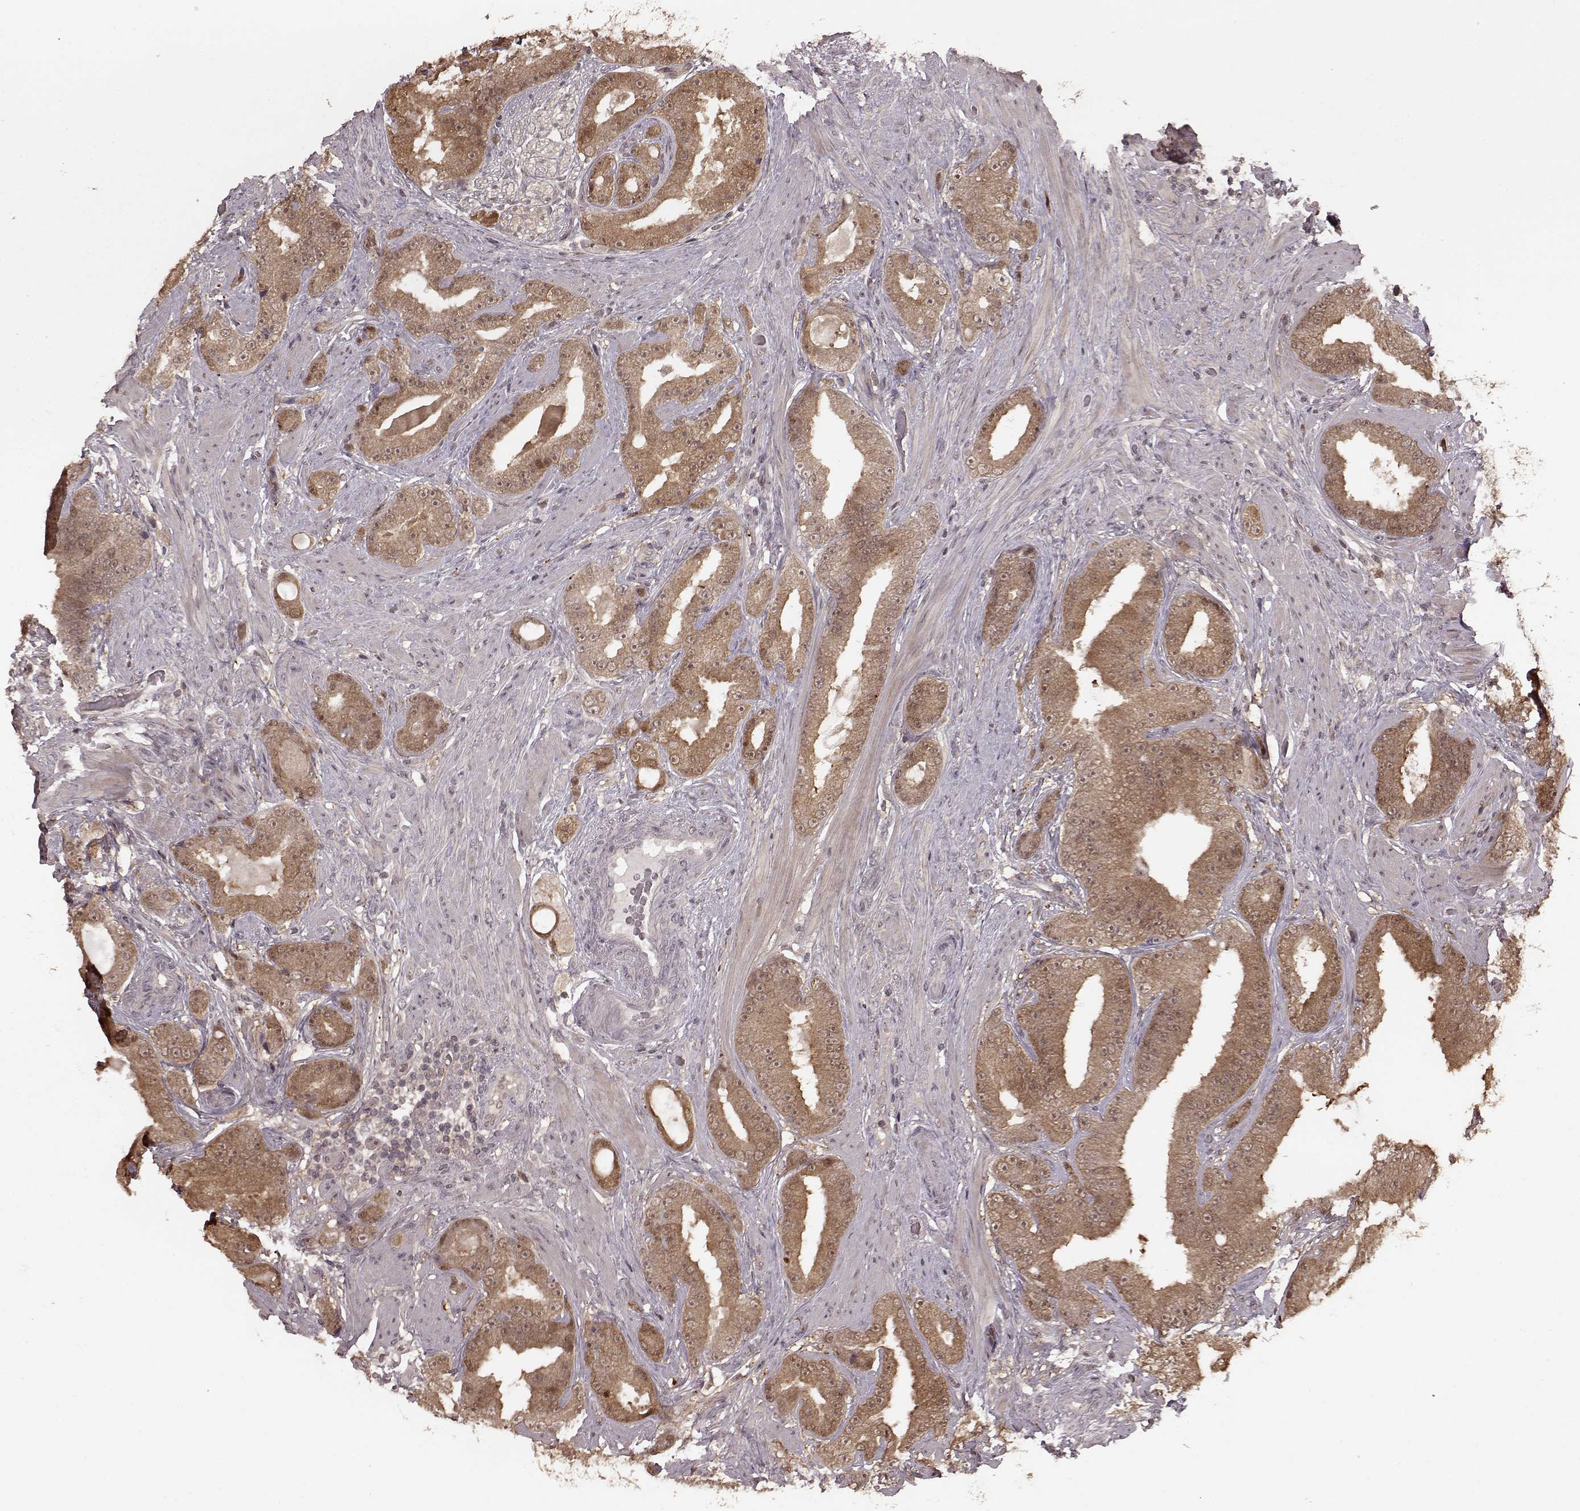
{"staining": {"intensity": "weak", "quantity": ">75%", "location": "cytoplasmic/membranous"}, "tissue": "prostate cancer", "cell_type": "Tumor cells", "image_type": "cancer", "snomed": [{"axis": "morphology", "description": "Adenocarcinoma, Low grade"}, {"axis": "topography", "description": "Prostate"}], "caption": "Approximately >75% of tumor cells in human low-grade adenocarcinoma (prostate) show weak cytoplasmic/membranous protein expression as visualized by brown immunohistochemical staining.", "gene": "GSS", "patient": {"sex": "male", "age": 60}}